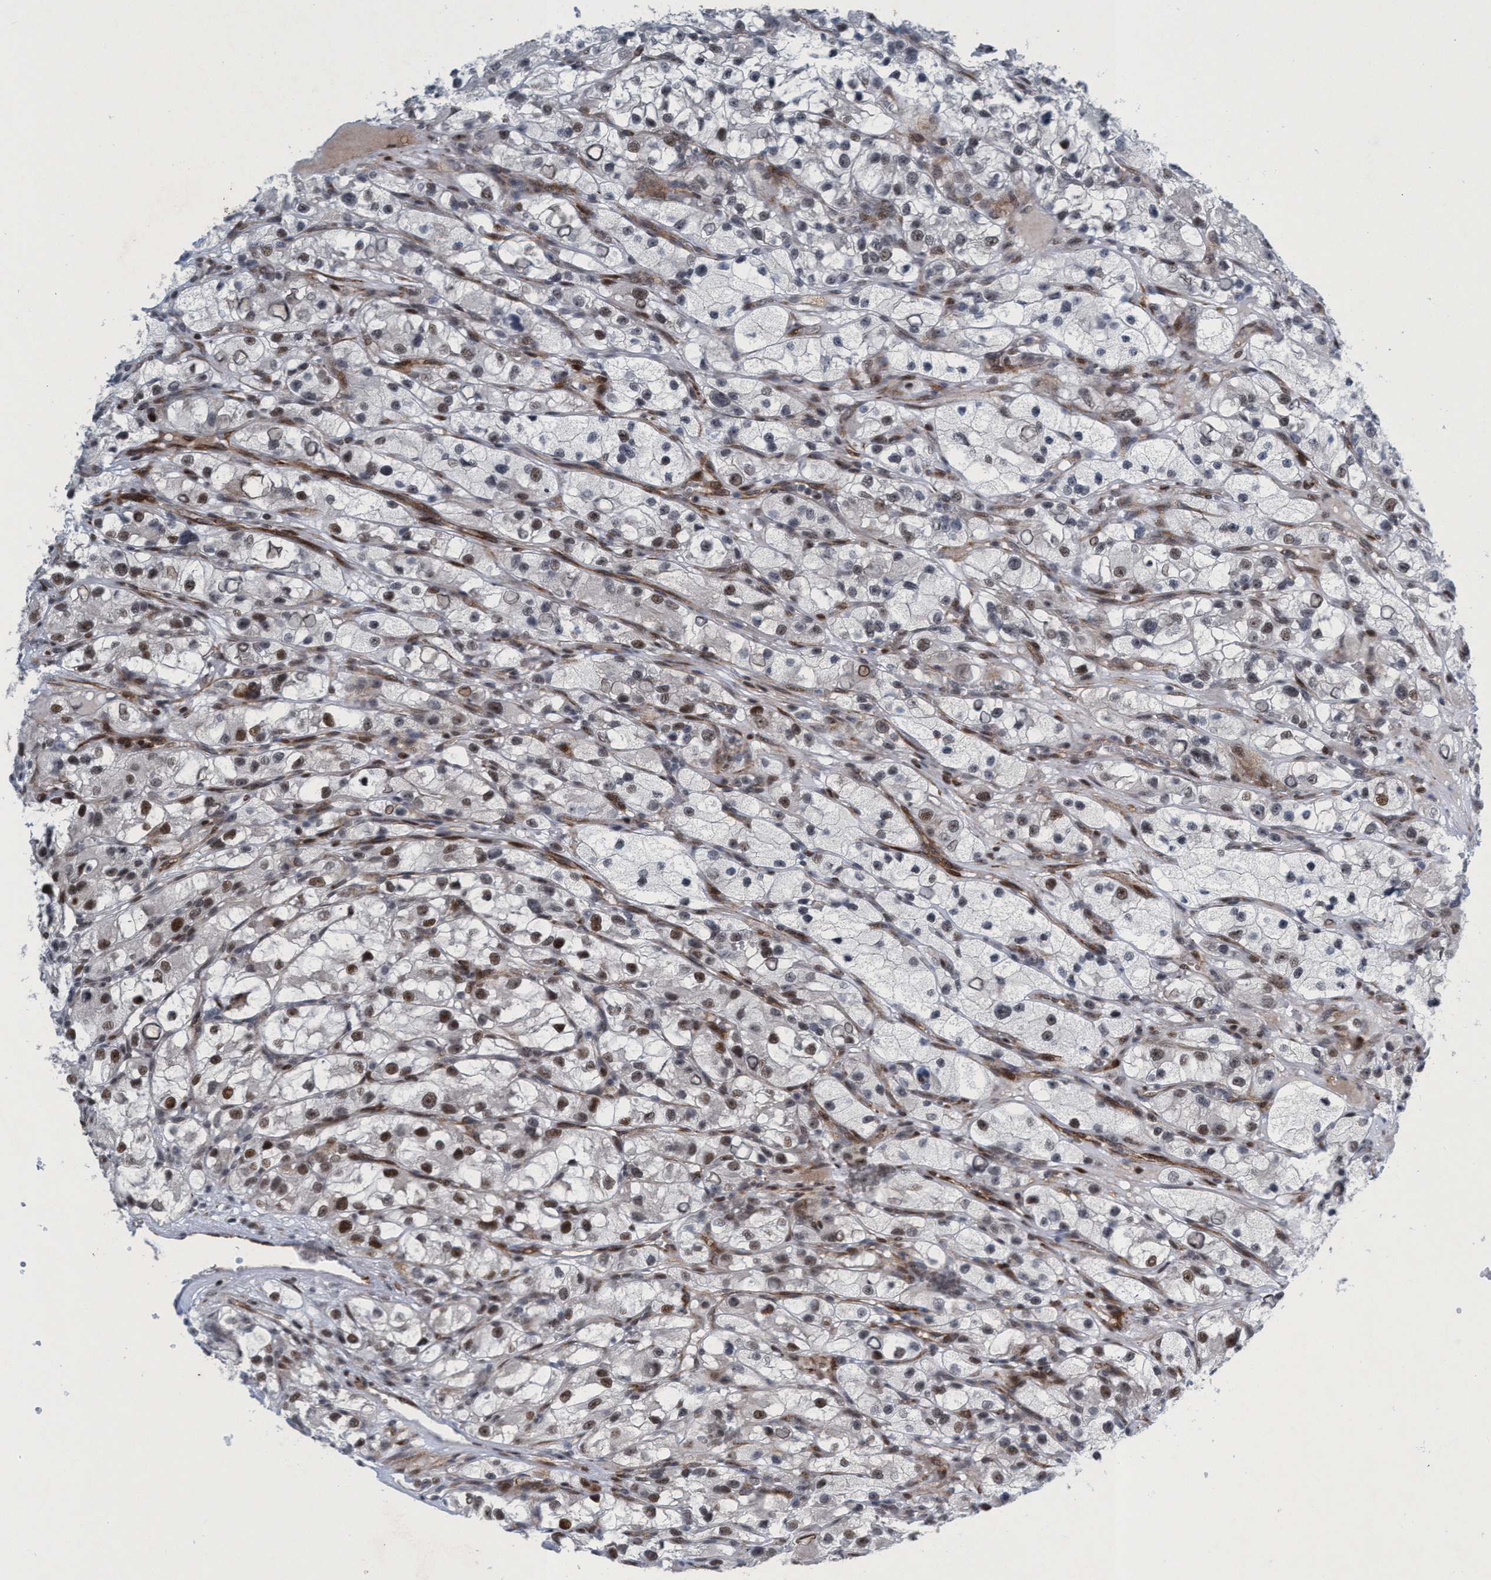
{"staining": {"intensity": "strong", "quantity": ">75%", "location": "nuclear"}, "tissue": "renal cancer", "cell_type": "Tumor cells", "image_type": "cancer", "snomed": [{"axis": "morphology", "description": "Adenocarcinoma, NOS"}, {"axis": "topography", "description": "Kidney"}], "caption": "Immunohistochemistry (IHC) of renal cancer displays high levels of strong nuclear staining in approximately >75% of tumor cells.", "gene": "CWC27", "patient": {"sex": "female", "age": 57}}